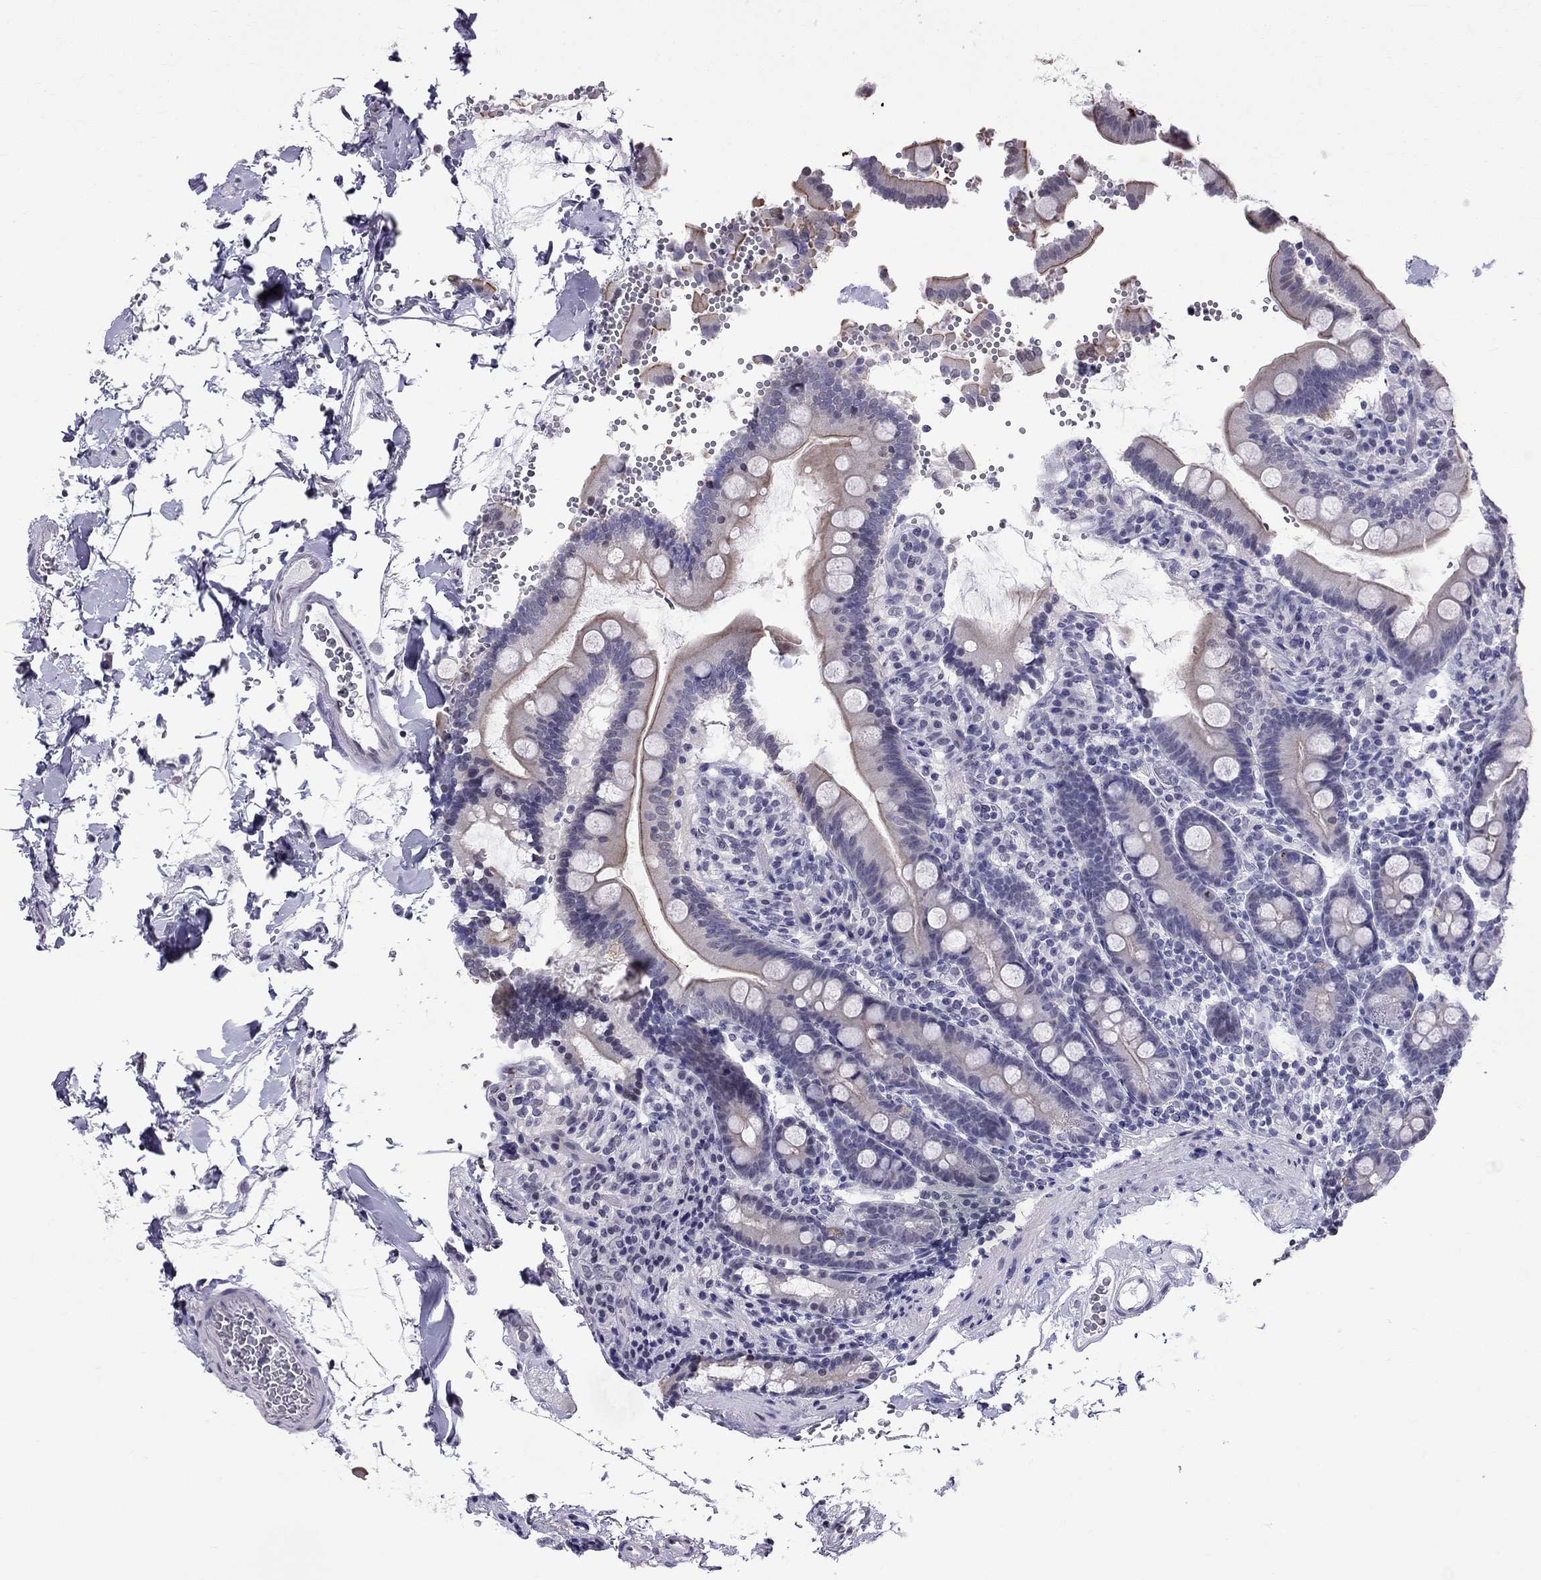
{"staining": {"intensity": "weak", "quantity": "25%-75%", "location": "cytoplasmic/membranous"}, "tissue": "duodenum", "cell_type": "Glandular cells", "image_type": "normal", "snomed": [{"axis": "morphology", "description": "Normal tissue, NOS"}, {"axis": "topography", "description": "Duodenum"}], "caption": "Duodenum stained for a protein (brown) demonstrates weak cytoplasmic/membranous positive positivity in about 25%-75% of glandular cells.", "gene": "MUC15", "patient": {"sex": "male", "age": 59}}